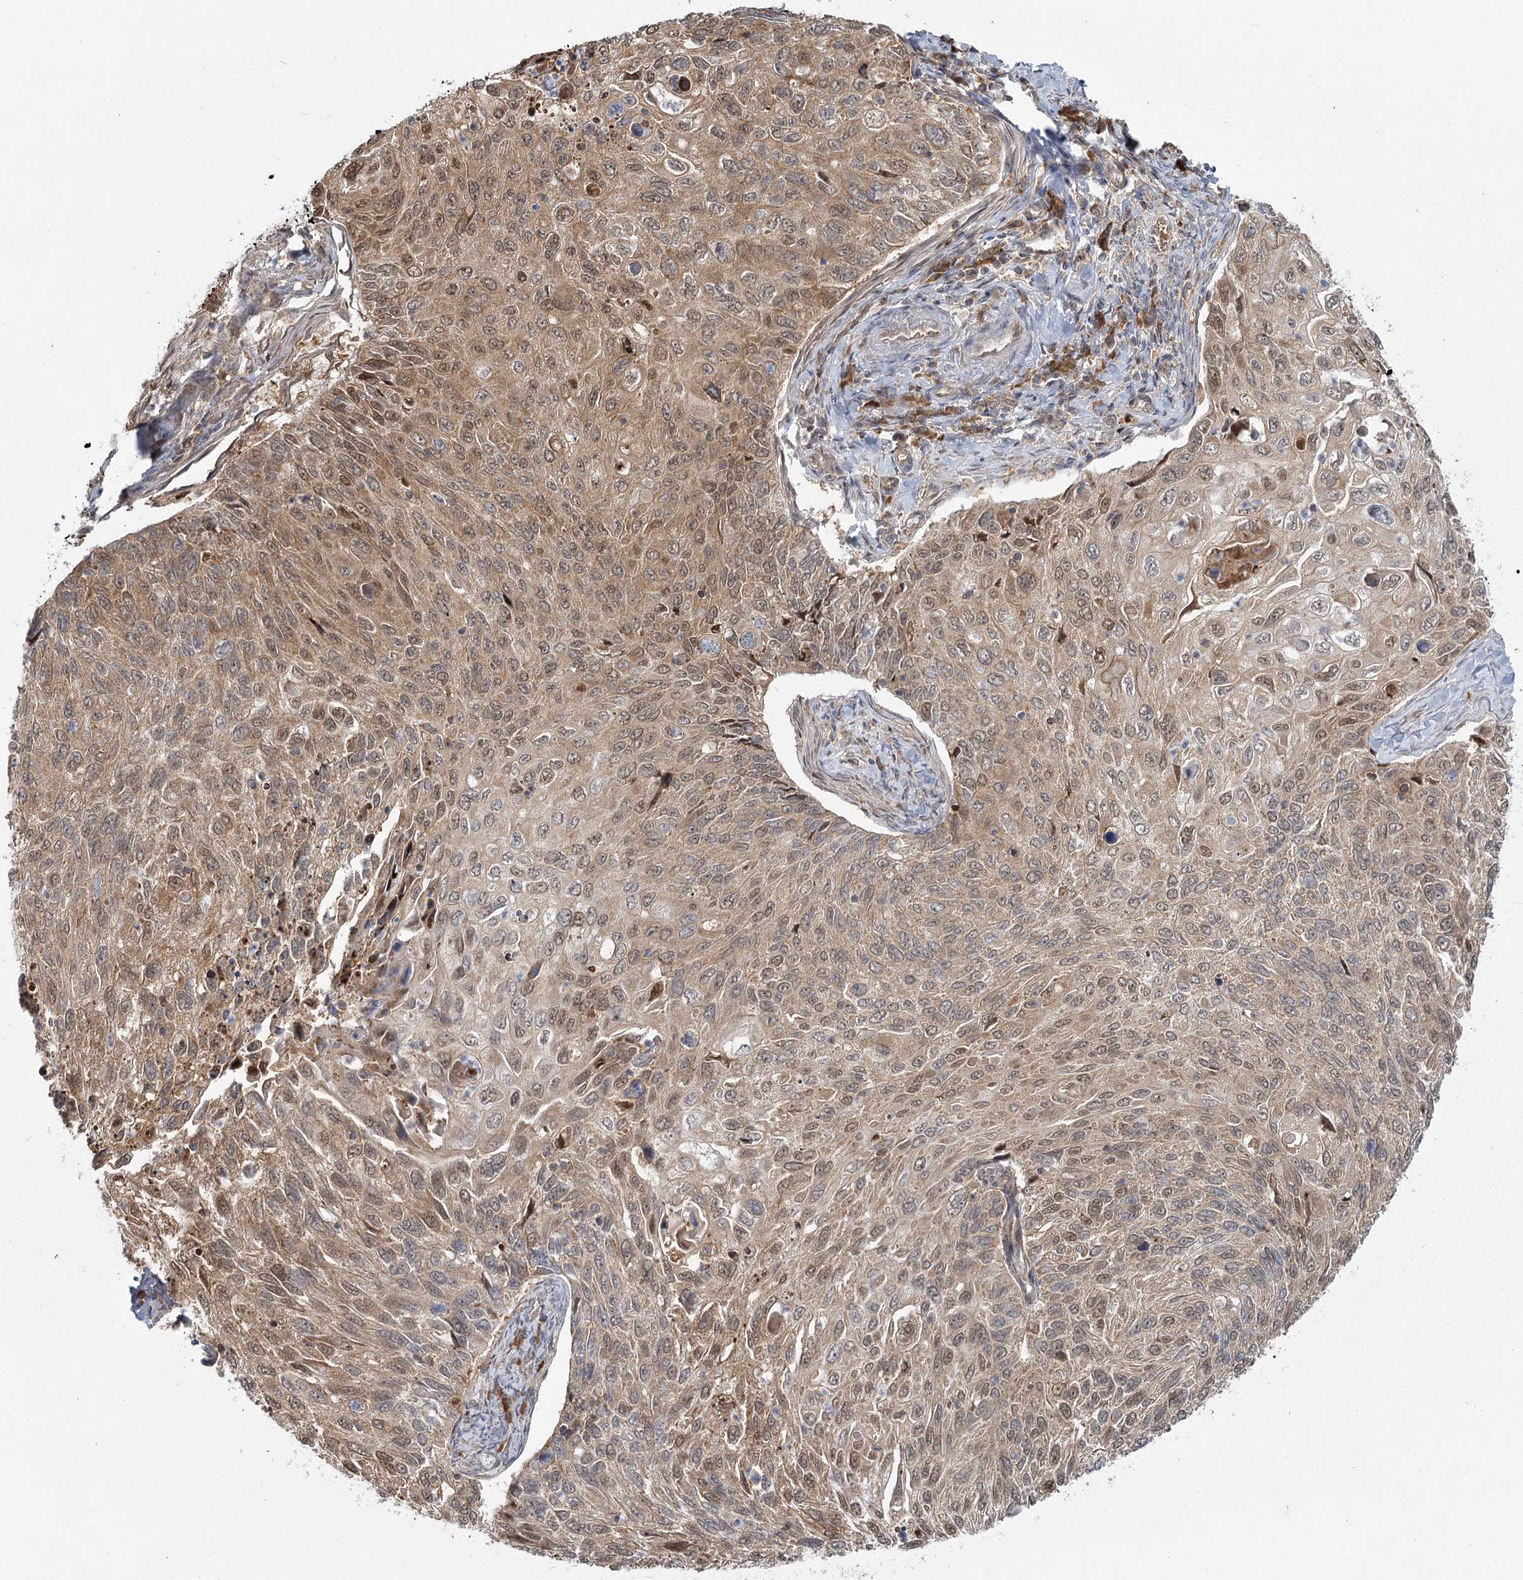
{"staining": {"intensity": "moderate", "quantity": ">75%", "location": "cytoplasmic/membranous,nuclear"}, "tissue": "cervical cancer", "cell_type": "Tumor cells", "image_type": "cancer", "snomed": [{"axis": "morphology", "description": "Squamous cell carcinoma, NOS"}, {"axis": "topography", "description": "Cervix"}], "caption": "IHC (DAB (3,3'-diaminobenzidine)) staining of human cervical cancer (squamous cell carcinoma) exhibits moderate cytoplasmic/membranous and nuclear protein expression in approximately >75% of tumor cells.", "gene": "THNSL1", "patient": {"sex": "female", "age": 70}}